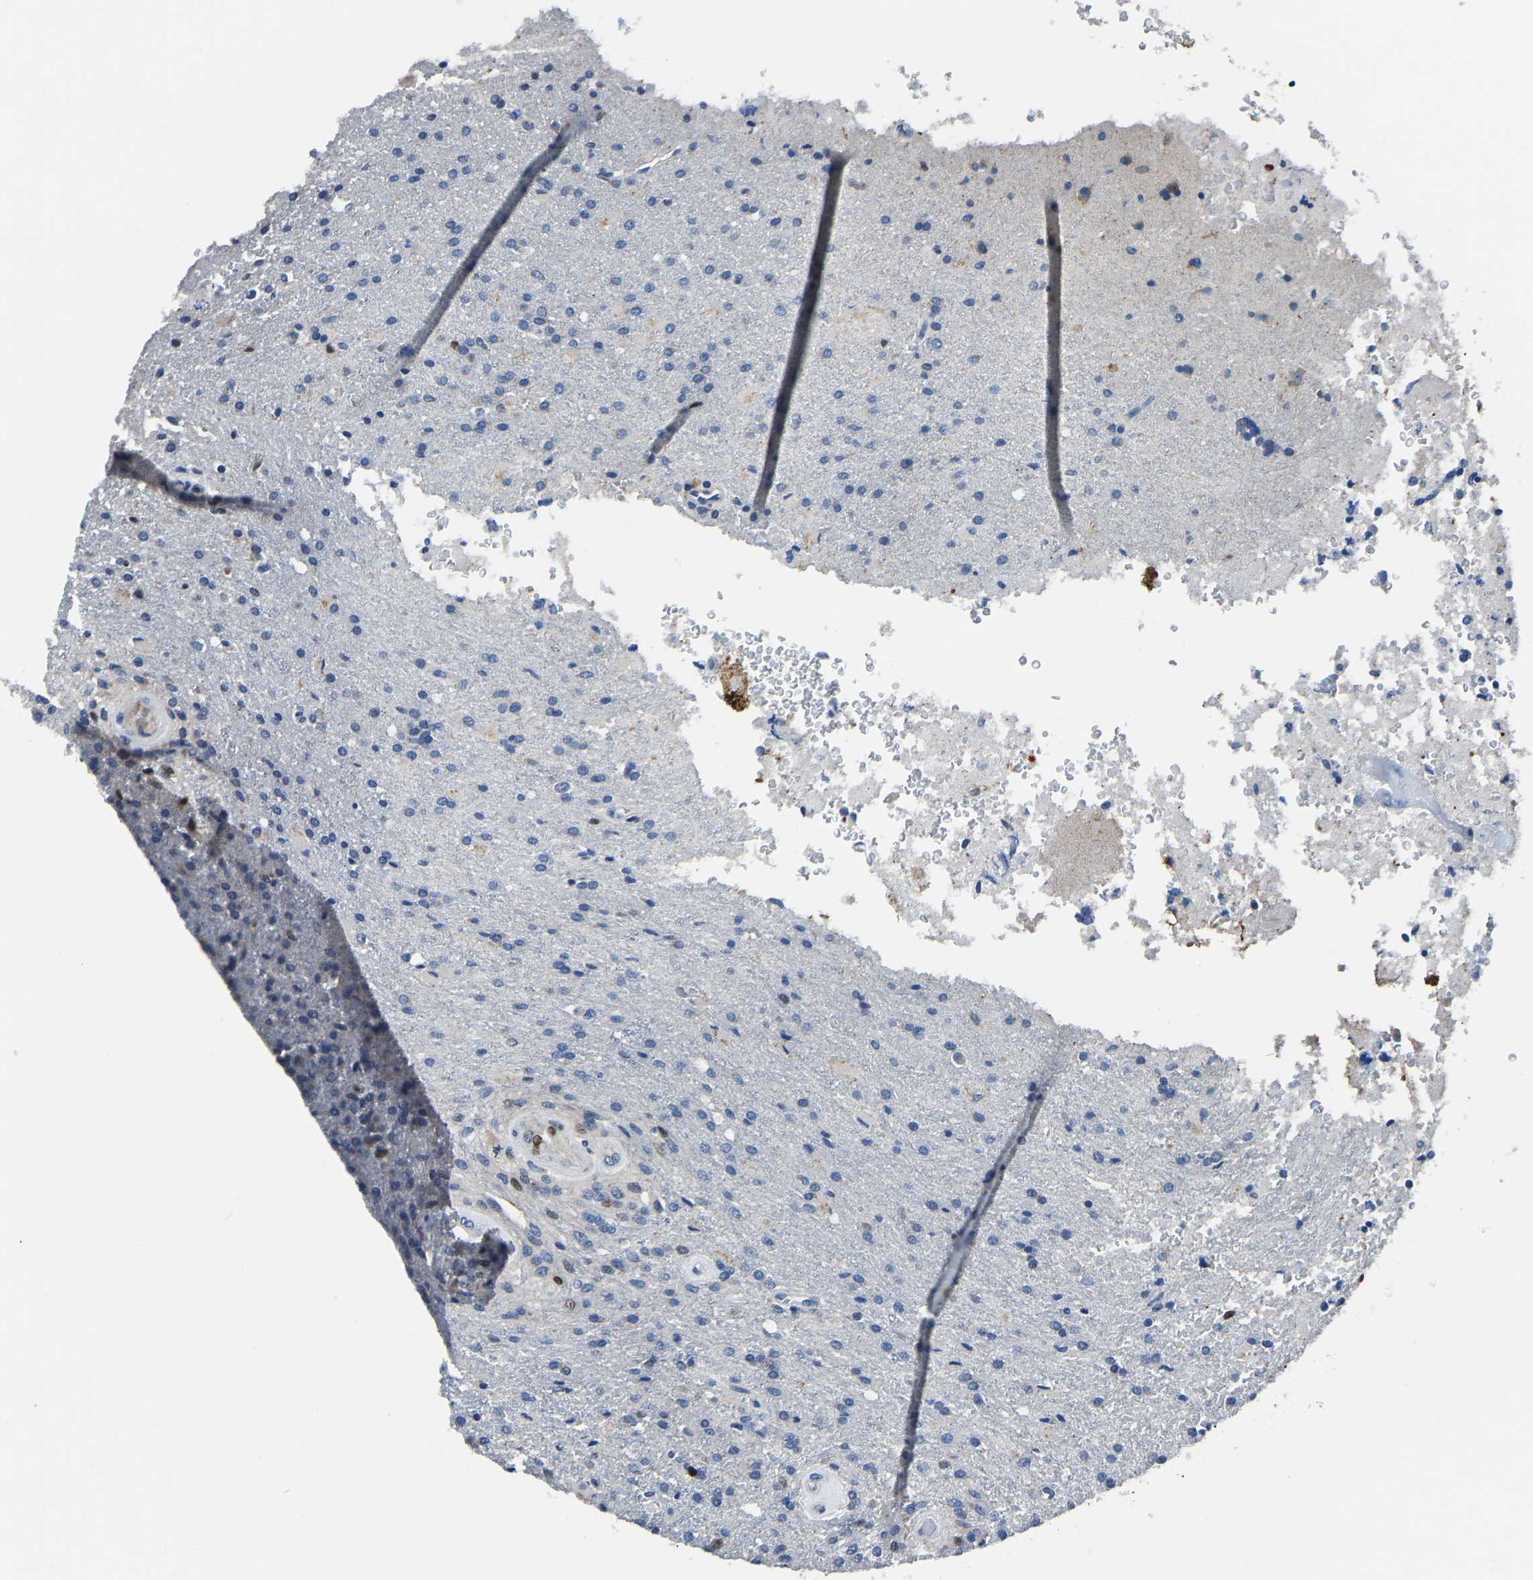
{"staining": {"intensity": "moderate", "quantity": "<25%", "location": "nuclear"}, "tissue": "glioma", "cell_type": "Tumor cells", "image_type": "cancer", "snomed": [{"axis": "morphology", "description": "Normal tissue, NOS"}, {"axis": "morphology", "description": "Glioma, malignant, High grade"}, {"axis": "topography", "description": "Cerebral cortex"}], "caption": "Malignant glioma (high-grade) tissue demonstrates moderate nuclear positivity in about <25% of tumor cells, visualized by immunohistochemistry. The protein of interest is shown in brown color, while the nuclei are stained blue.", "gene": "EGR1", "patient": {"sex": "male", "age": 77}}